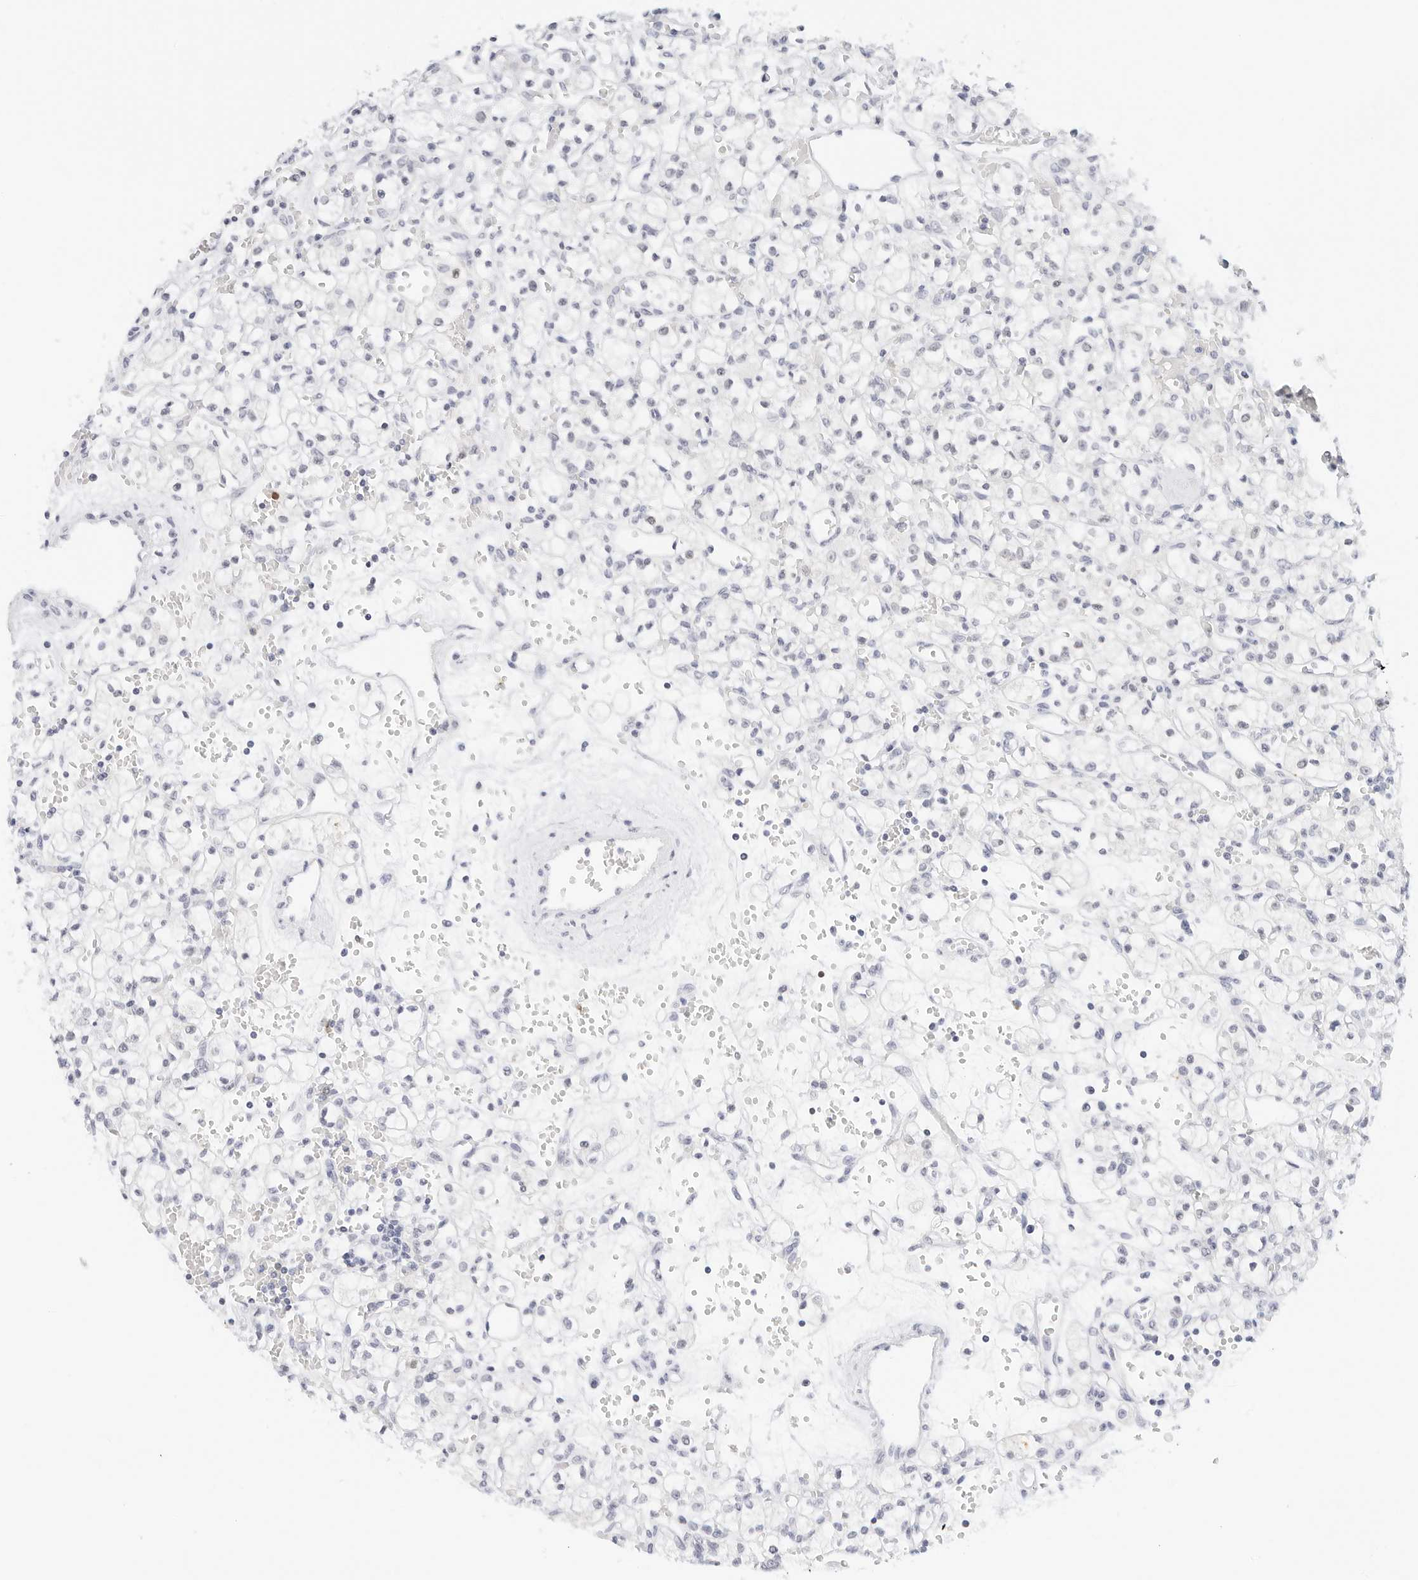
{"staining": {"intensity": "negative", "quantity": "none", "location": "none"}, "tissue": "renal cancer", "cell_type": "Tumor cells", "image_type": "cancer", "snomed": [{"axis": "morphology", "description": "Adenocarcinoma, NOS"}, {"axis": "topography", "description": "Kidney"}], "caption": "Renal cancer (adenocarcinoma) was stained to show a protein in brown. There is no significant staining in tumor cells.", "gene": "CD22", "patient": {"sex": "female", "age": 59}}